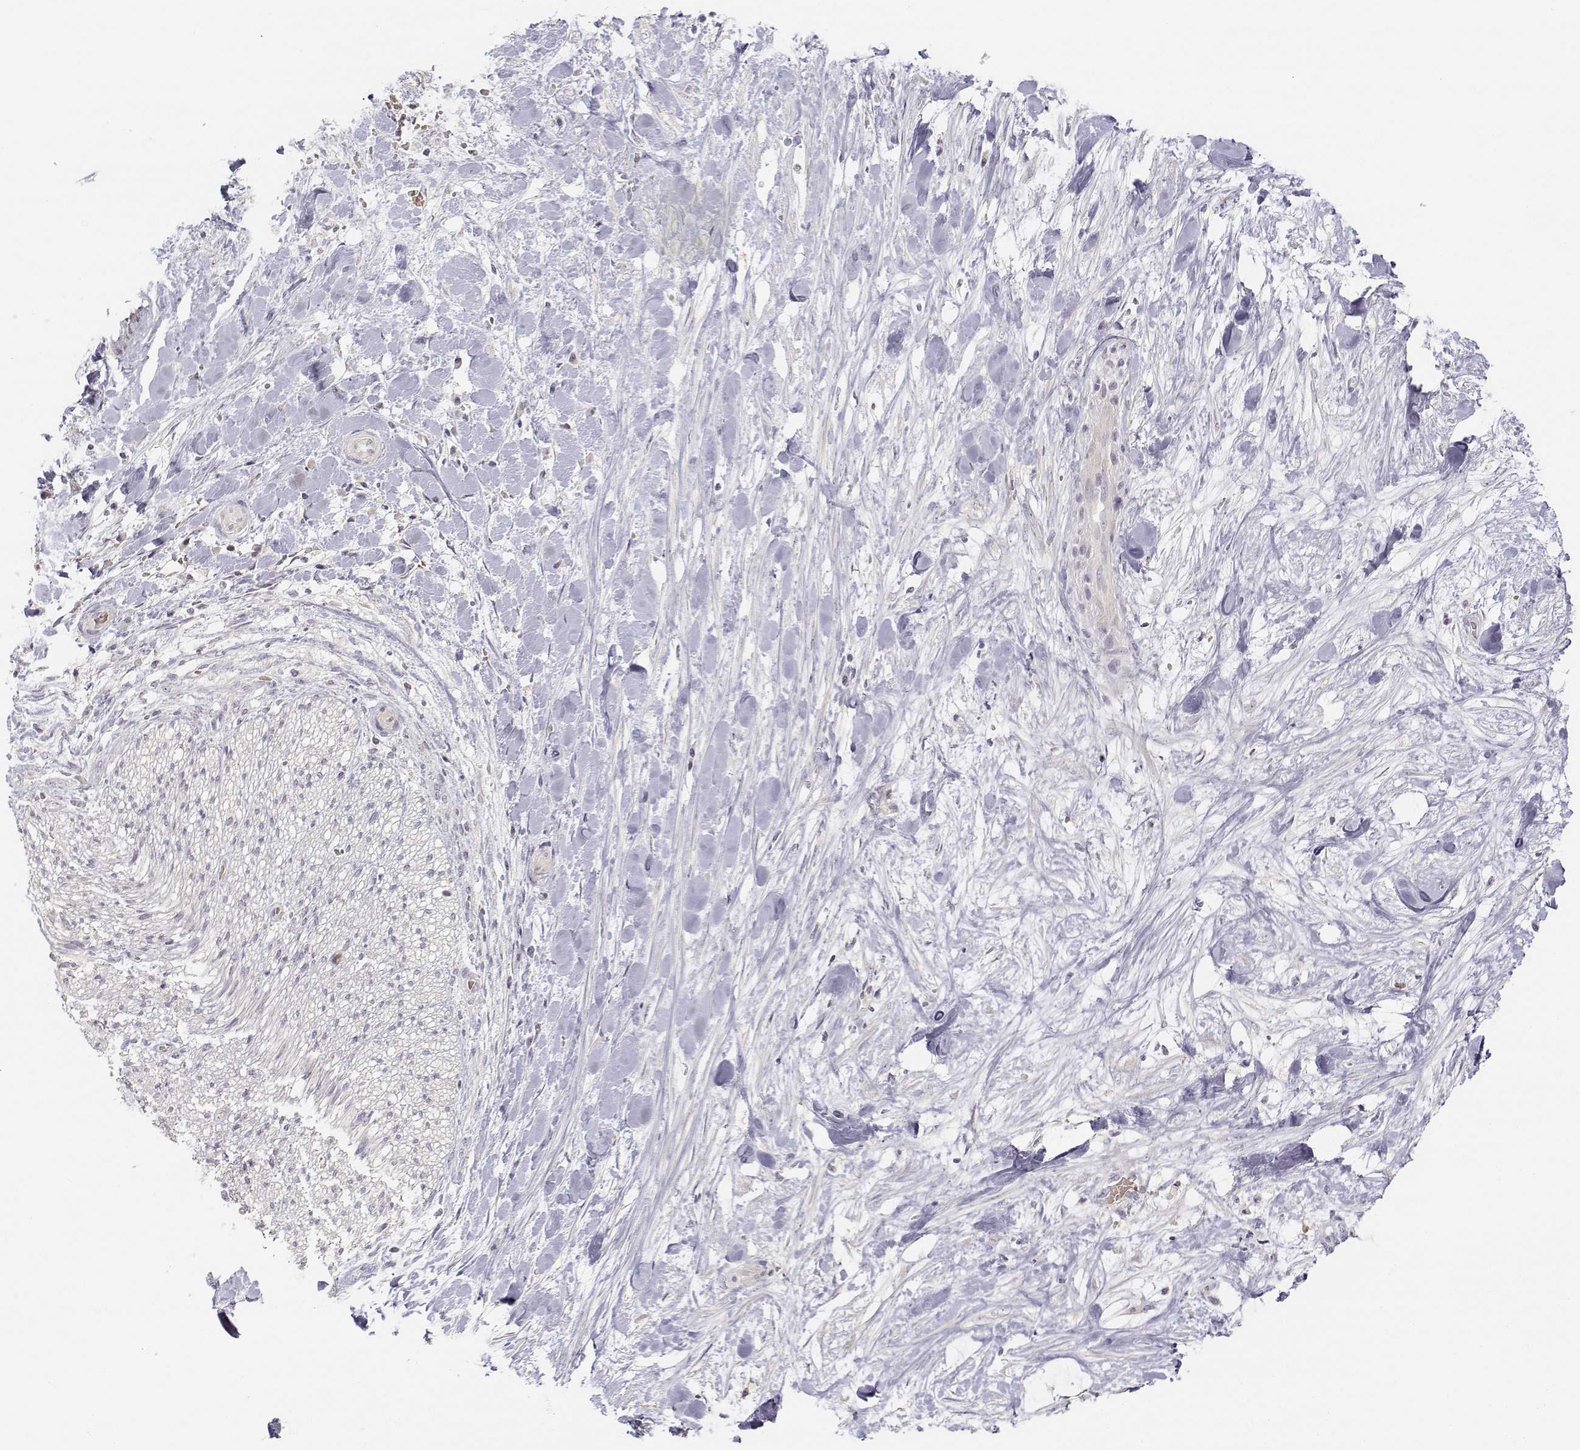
{"staining": {"intensity": "negative", "quantity": "none", "location": "none"}, "tissue": "liver cancer", "cell_type": "Tumor cells", "image_type": "cancer", "snomed": [{"axis": "morphology", "description": "Cholangiocarcinoma"}, {"axis": "topography", "description": "Liver"}], "caption": "High magnification brightfield microscopy of liver cancer (cholangiocarcinoma) stained with DAB (brown) and counterstained with hematoxylin (blue): tumor cells show no significant staining.", "gene": "GLIPR1L2", "patient": {"sex": "female", "age": 73}}